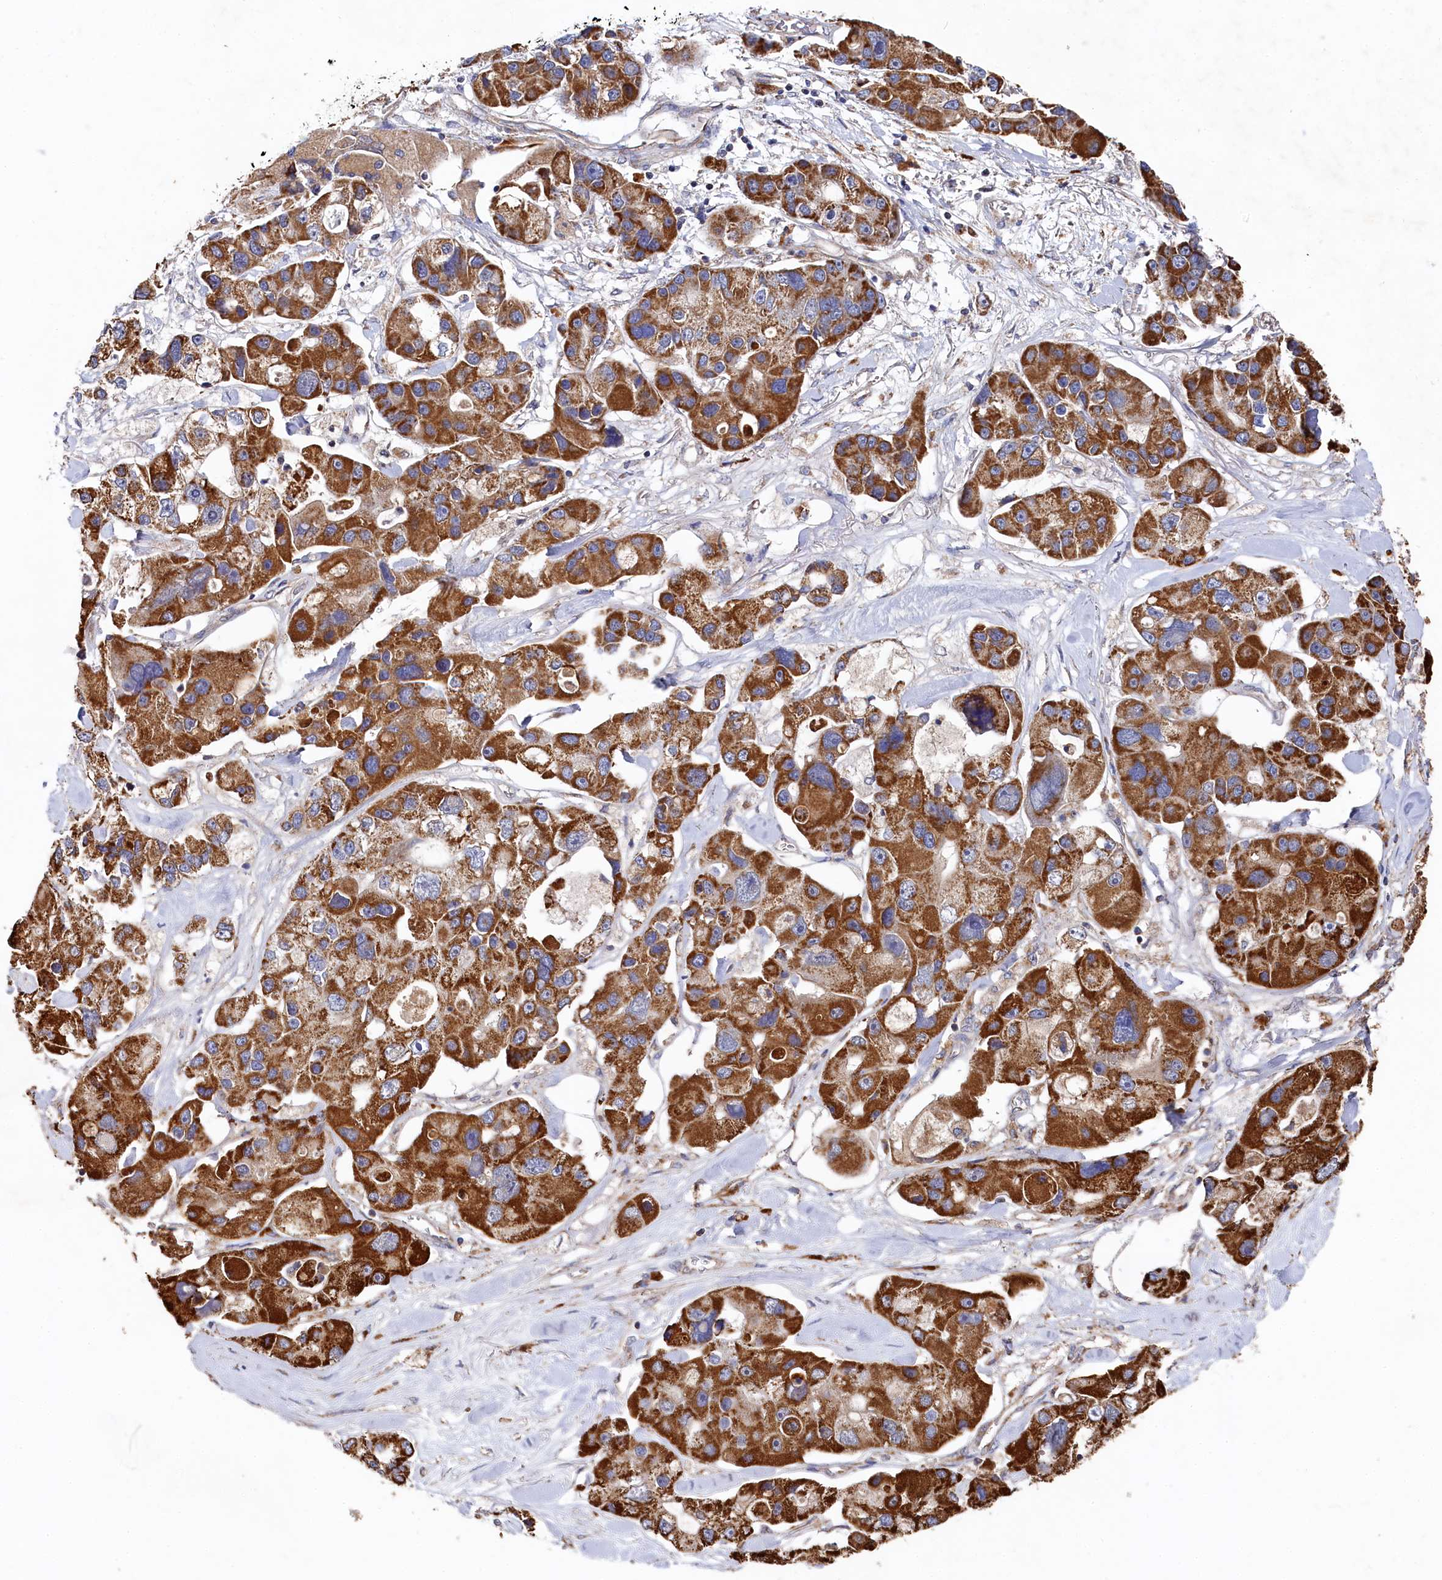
{"staining": {"intensity": "strong", "quantity": ">75%", "location": "cytoplasmic/membranous"}, "tissue": "lung cancer", "cell_type": "Tumor cells", "image_type": "cancer", "snomed": [{"axis": "morphology", "description": "Adenocarcinoma, NOS"}, {"axis": "topography", "description": "Lung"}], "caption": "Lung adenocarcinoma tissue displays strong cytoplasmic/membranous positivity in about >75% of tumor cells, visualized by immunohistochemistry. The staining was performed using DAB (3,3'-diaminobenzidine), with brown indicating positive protein expression. Nuclei are stained blue with hematoxylin.", "gene": "HAUS2", "patient": {"sex": "female", "age": 54}}